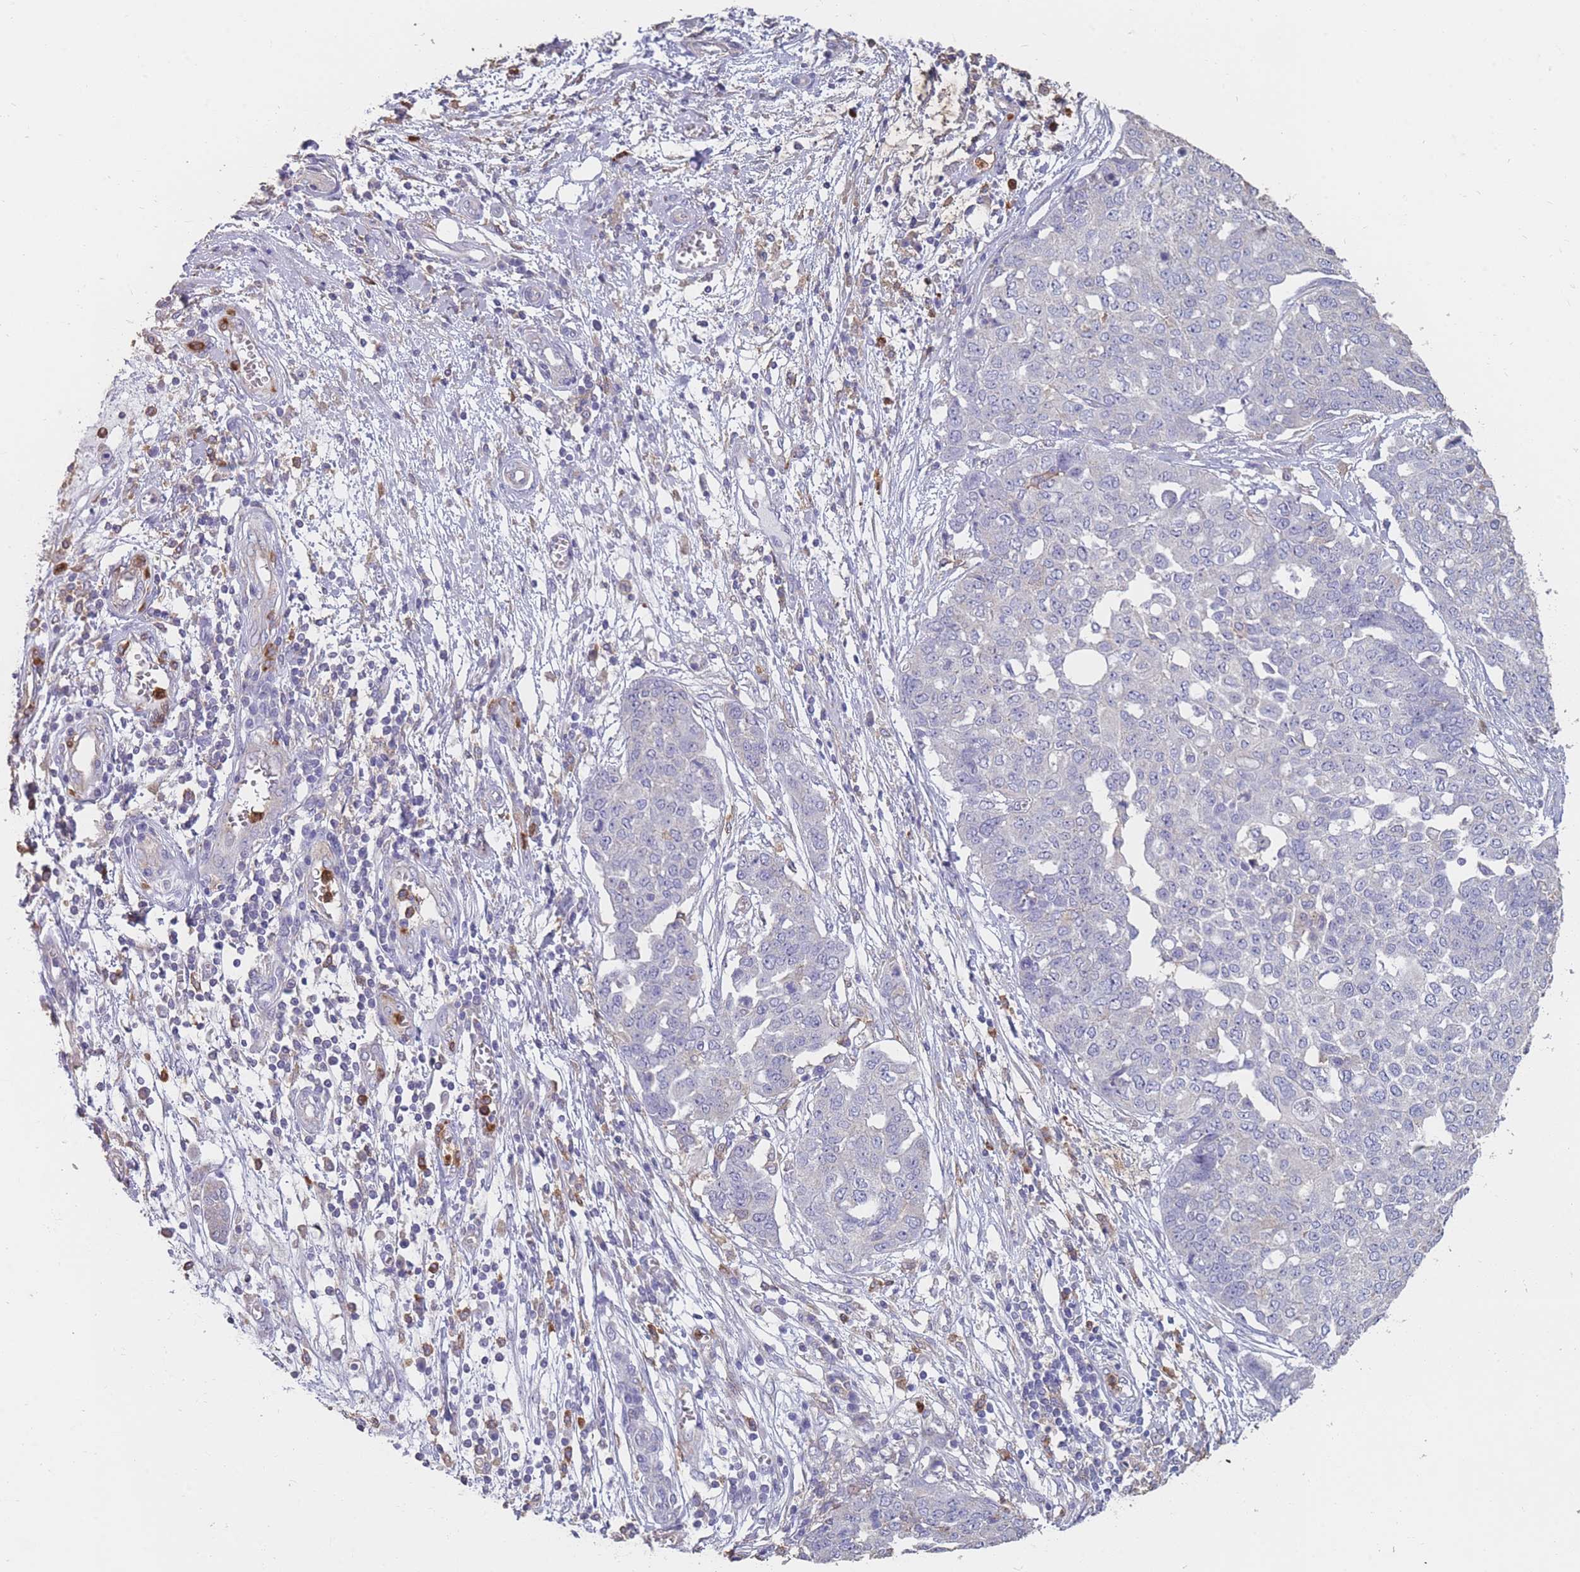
{"staining": {"intensity": "negative", "quantity": "none", "location": "none"}, "tissue": "ovarian cancer", "cell_type": "Tumor cells", "image_type": "cancer", "snomed": [{"axis": "morphology", "description": "Cystadenocarcinoma, serous, NOS"}, {"axis": "topography", "description": "Soft tissue"}, {"axis": "topography", "description": "Ovary"}], "caption": "Immunohistochemistry (IHC) of ovarian cancer (serous cystadenocarcinoma) demonstrates no staining in tumor cells.", "gene": "CLEC12A", "patient": {"sex": "female", "age": 57}}